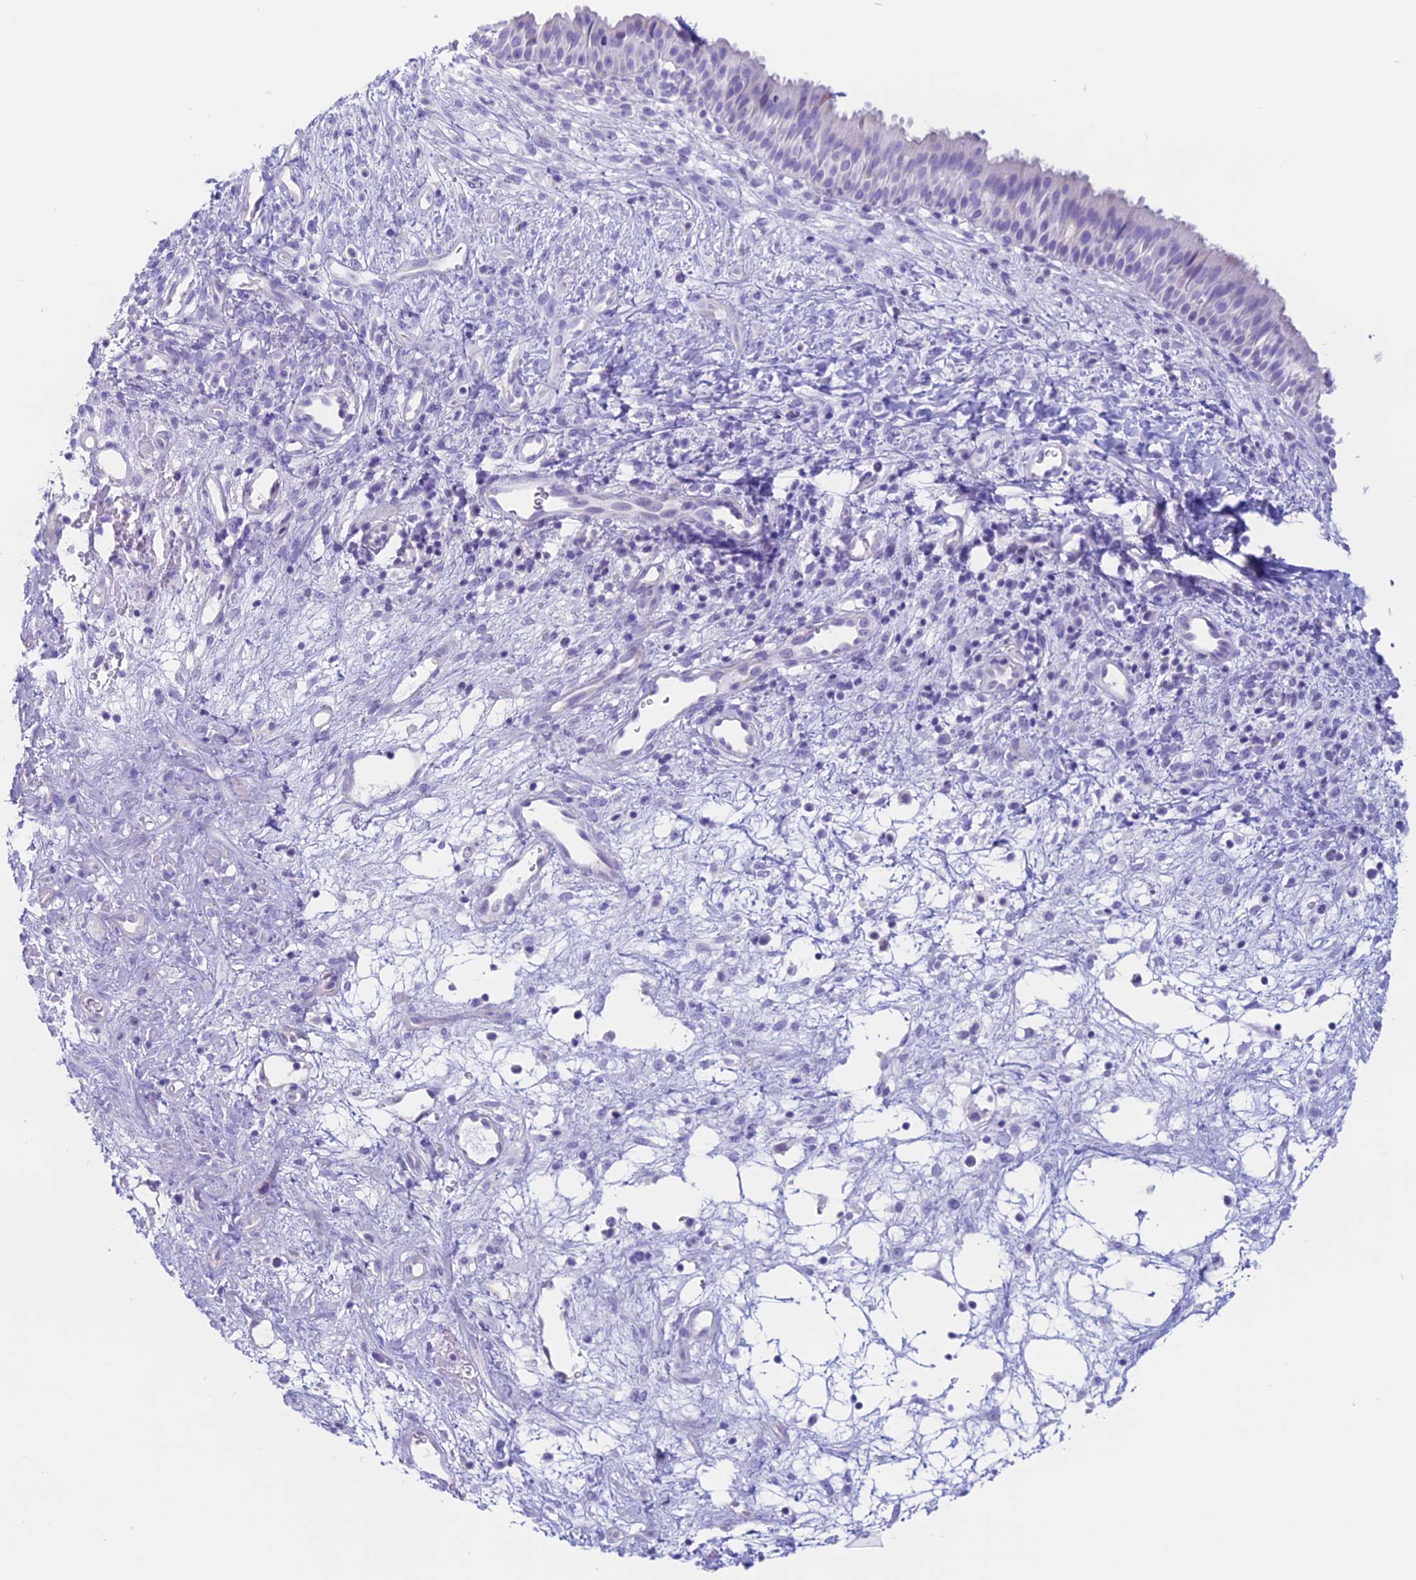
{"staining": {"intensity": "negative", "quantity": "none", "location": "none"}, "tissue": "nasopharynx", "cell_type": "Respiratory epithelial cells", "image_type": "normal", "snomed": [{"axis": "morphology", "description": "Normal tissue, NOS"}, {"axis": "topography", "description": "Nasopharynx"}], "caption": "This is an immunohistochemistry photomicrograph of normal nasopharynx. There is no staining in respiratory epithelial cells.", "gene": "RP1", "patient": {"sex": "male", "age": 22}}